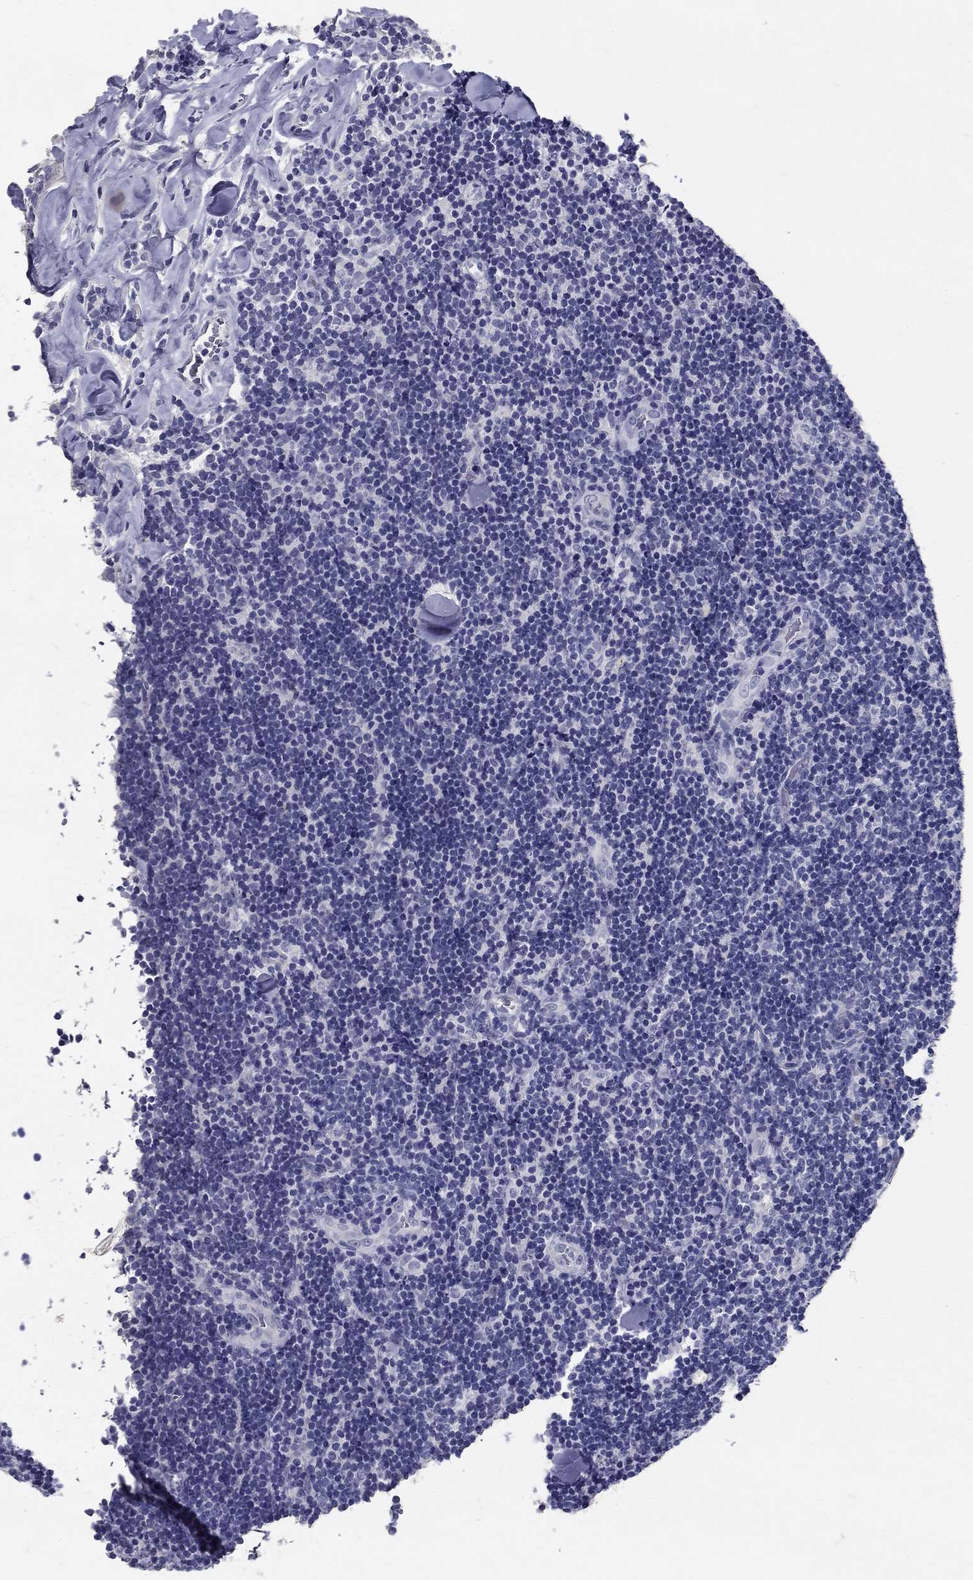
{"staining": {"intensity": "negative", "quantity": "none", "location": "none"}, "tissue": "lymphoma", "cell_type": "Tumor cells", "image_type": "cancer", "snomed": [{"axis": "morphology", "description": "Malignant lymphoma, non-Hodgkin's type, Low grade"}, {"axis": "topography", "description": "Lymph node"}], "caption": "IHC of low-grade malignant lymphoma, non-Hodgkin's type reveals no positivity in tumor cells.", "gene": "POMC", "patient": {"sex": "female", "age": 56}}